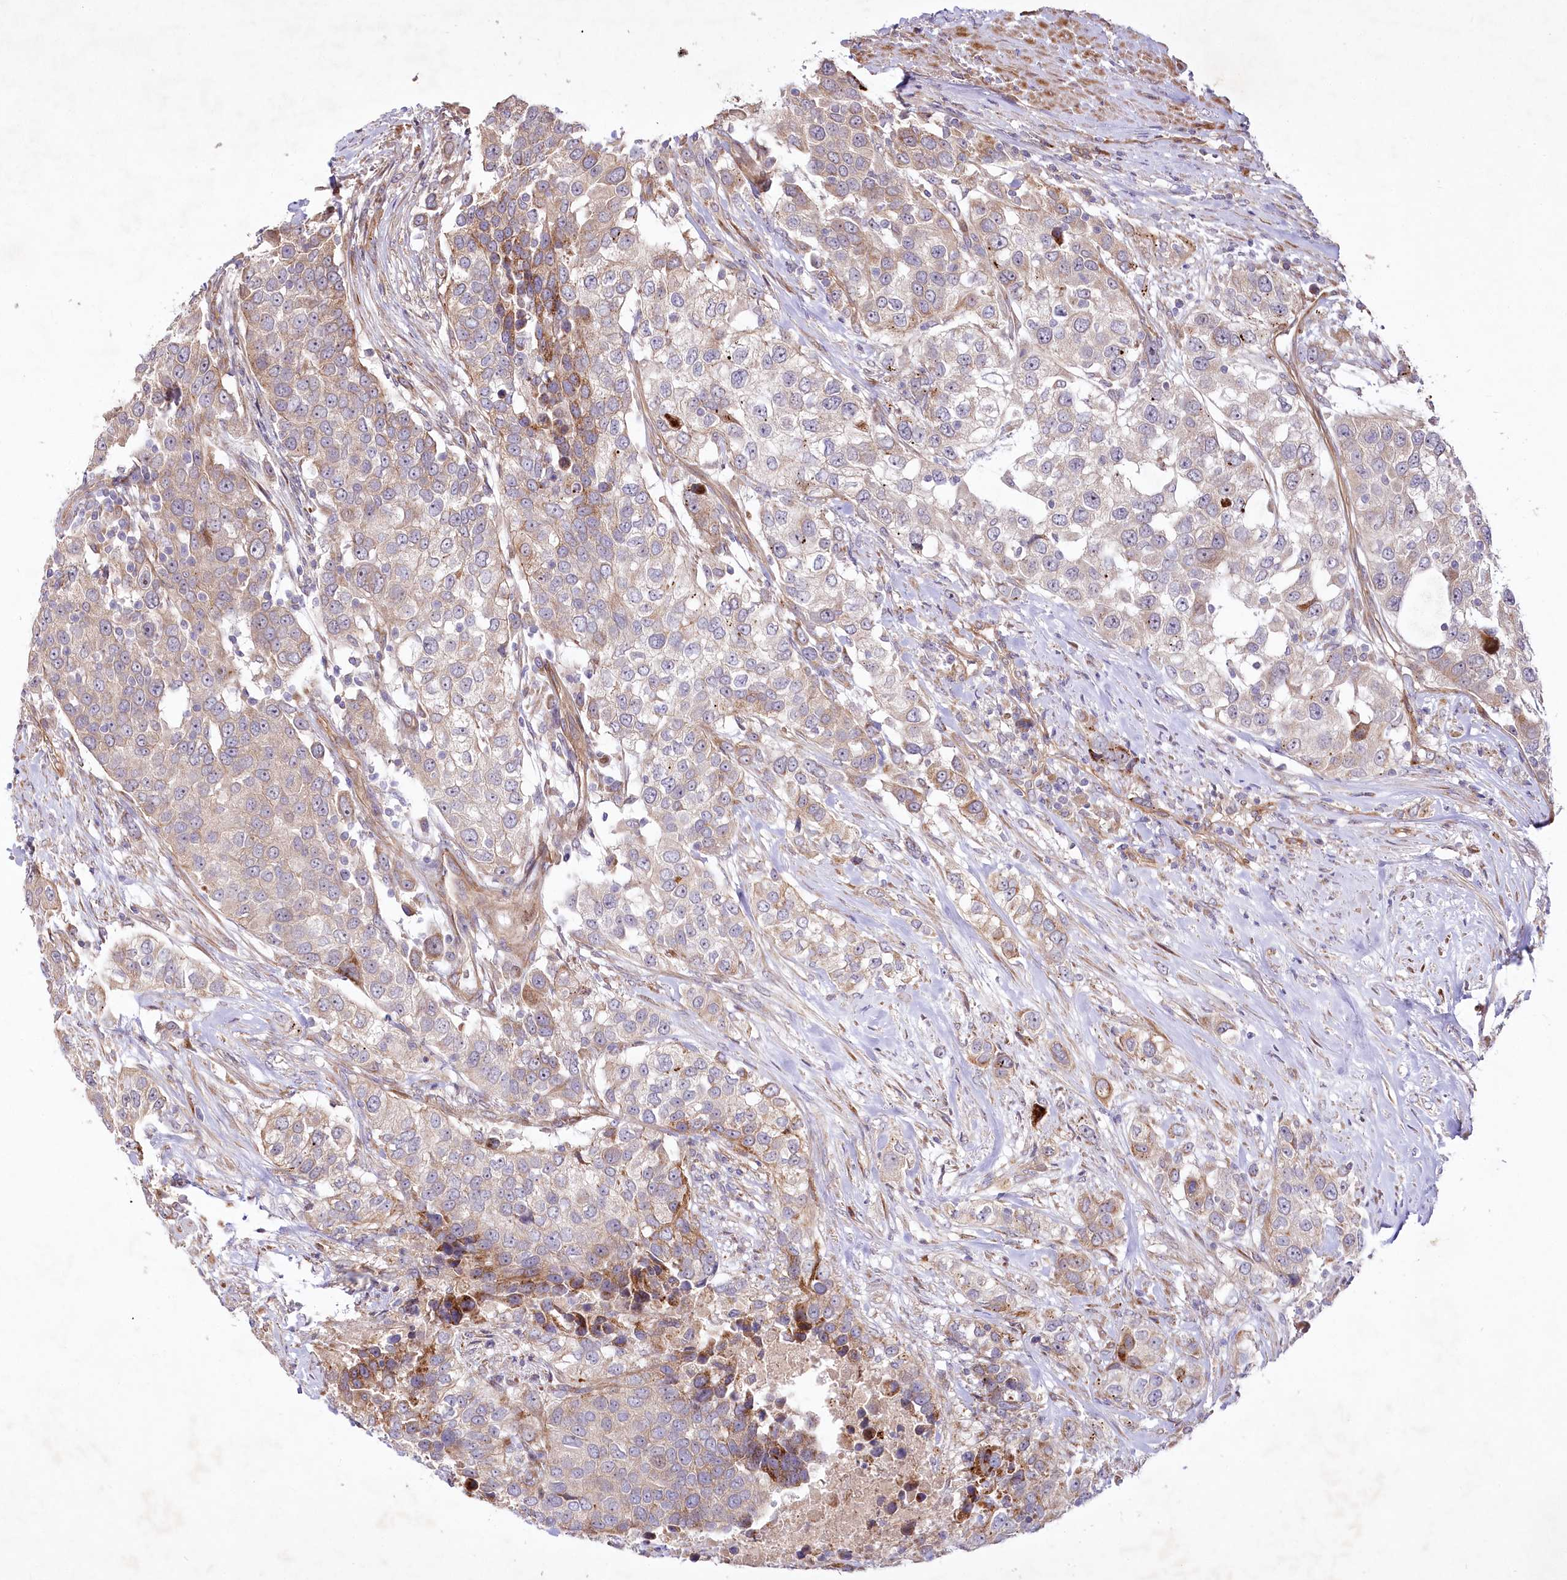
{"staining": {"intensity": "moderate", "quantity": "25%-75%", "location": "cytoplasmic/membranous"}, "tissue": "urothelial cancer", "cell_type": "Tumor cells", "image_type": "cancer", "snomed": [{"axis": "morphology", "description": "Urothelial carcinoma, High grade"}, {"axis": "topography", "description": "Urinary bladder"}], "caption": "Protein staining of urothelial carcinoma (high-grade) tissue reveals moderate cytoplasmic/membranous expression in approximately 25%-75% of tumor cells.", "gene": "PSTK", "patient": {"sex": "female", "age": 80}}